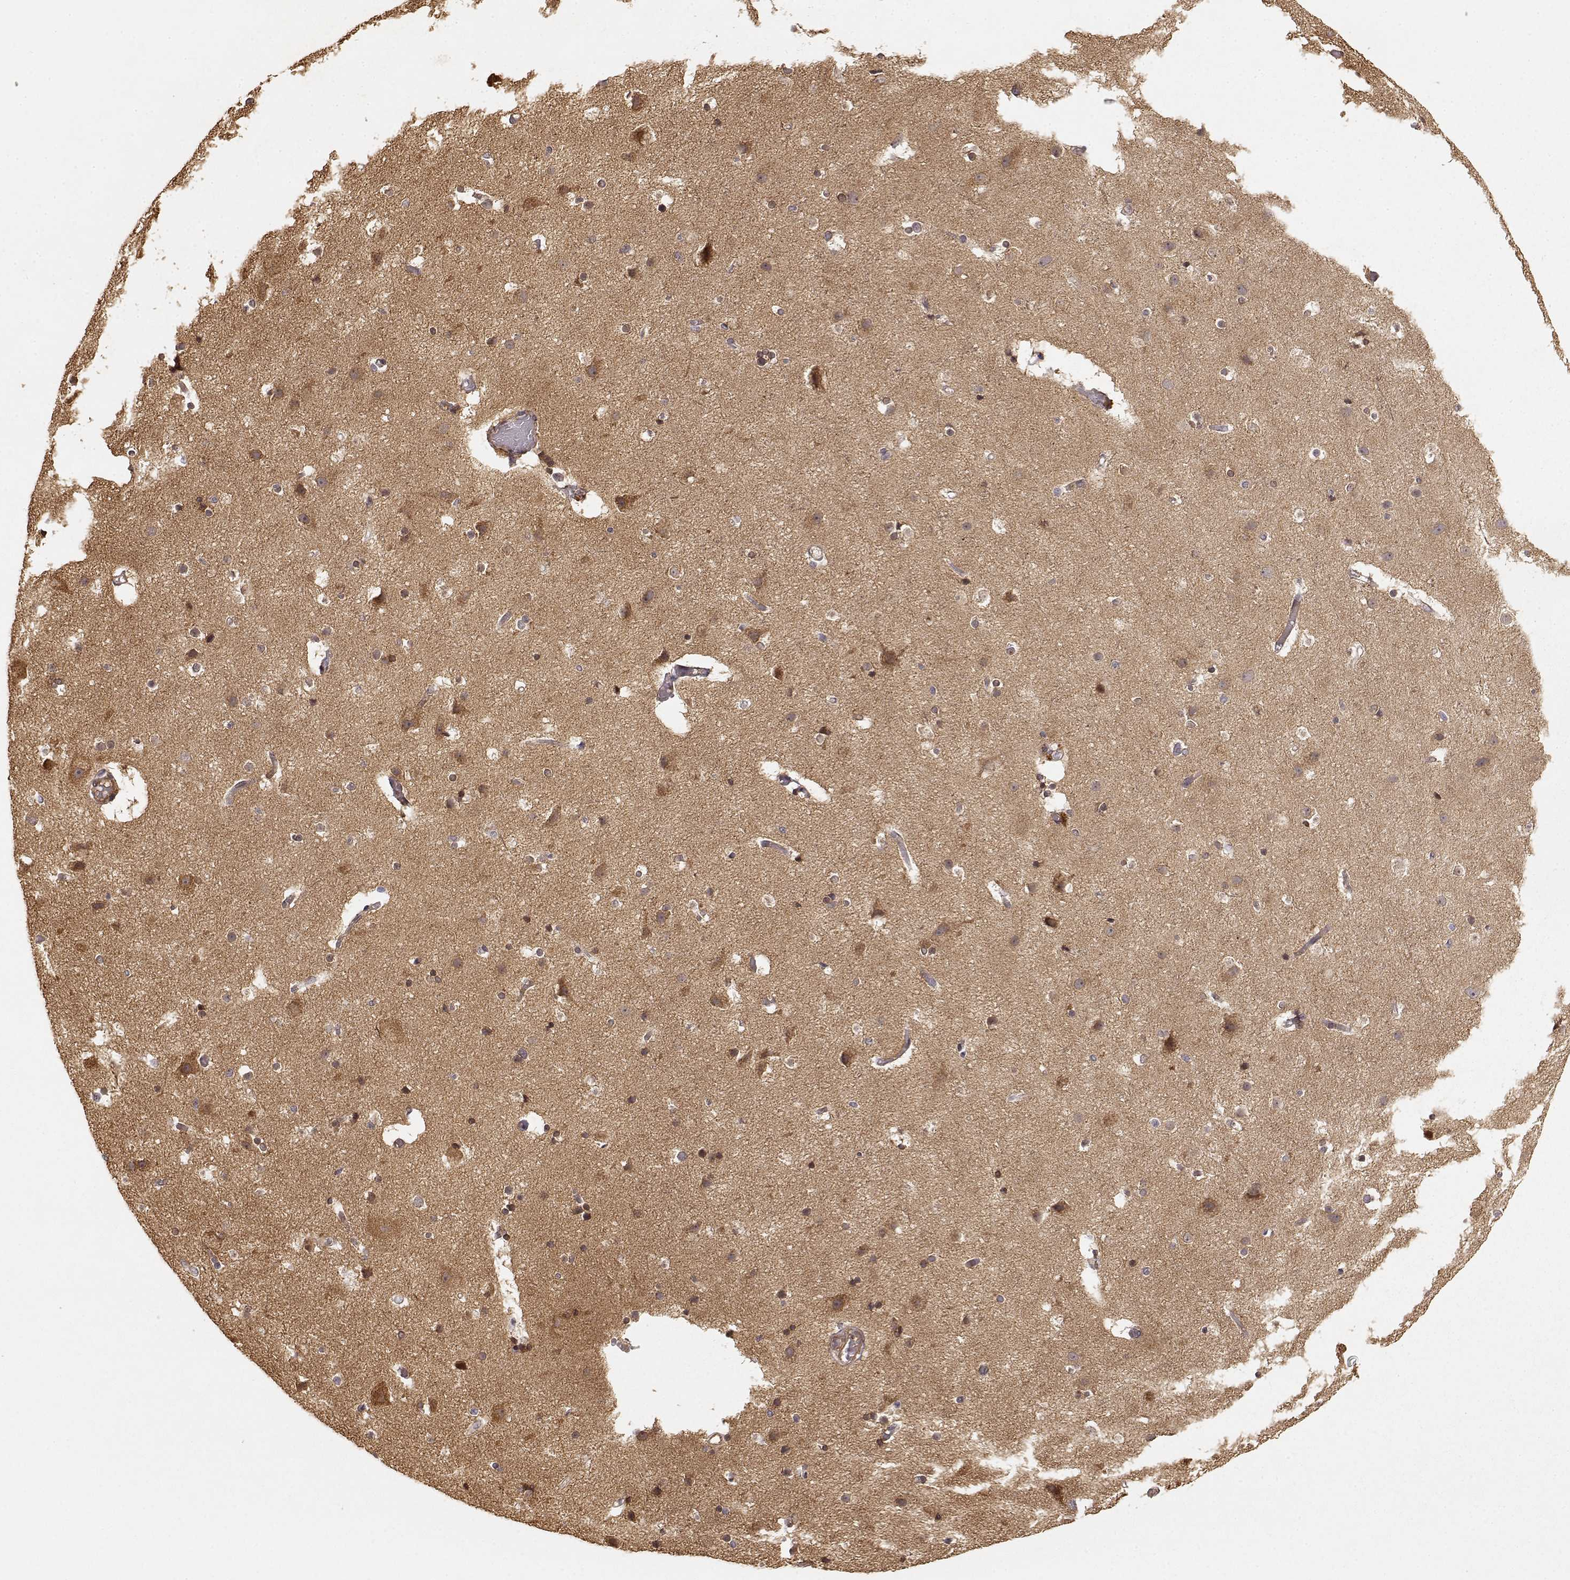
{"staining": {"intensity": "negative", "quantity": "none", "location": "none"}, "tissue": "cerebral cortex", "cell_type": "Endothelial cells", "image_type": "normal", "snomed": [{"axis": "morphology", "description": "Normal tissue, NOS"}, {"axis": "topography", "description": "Cerebral cortex"}], "caption": "This image is of unremarkable cerebral cortex stained with immunohistochemistry (IHC) to label a protein in brown with the nuclei are counter-stained blue. There is no positivity in endothelial cells.", "gene": "PICK1", "patient": {"sex": "female", "age": 52}}